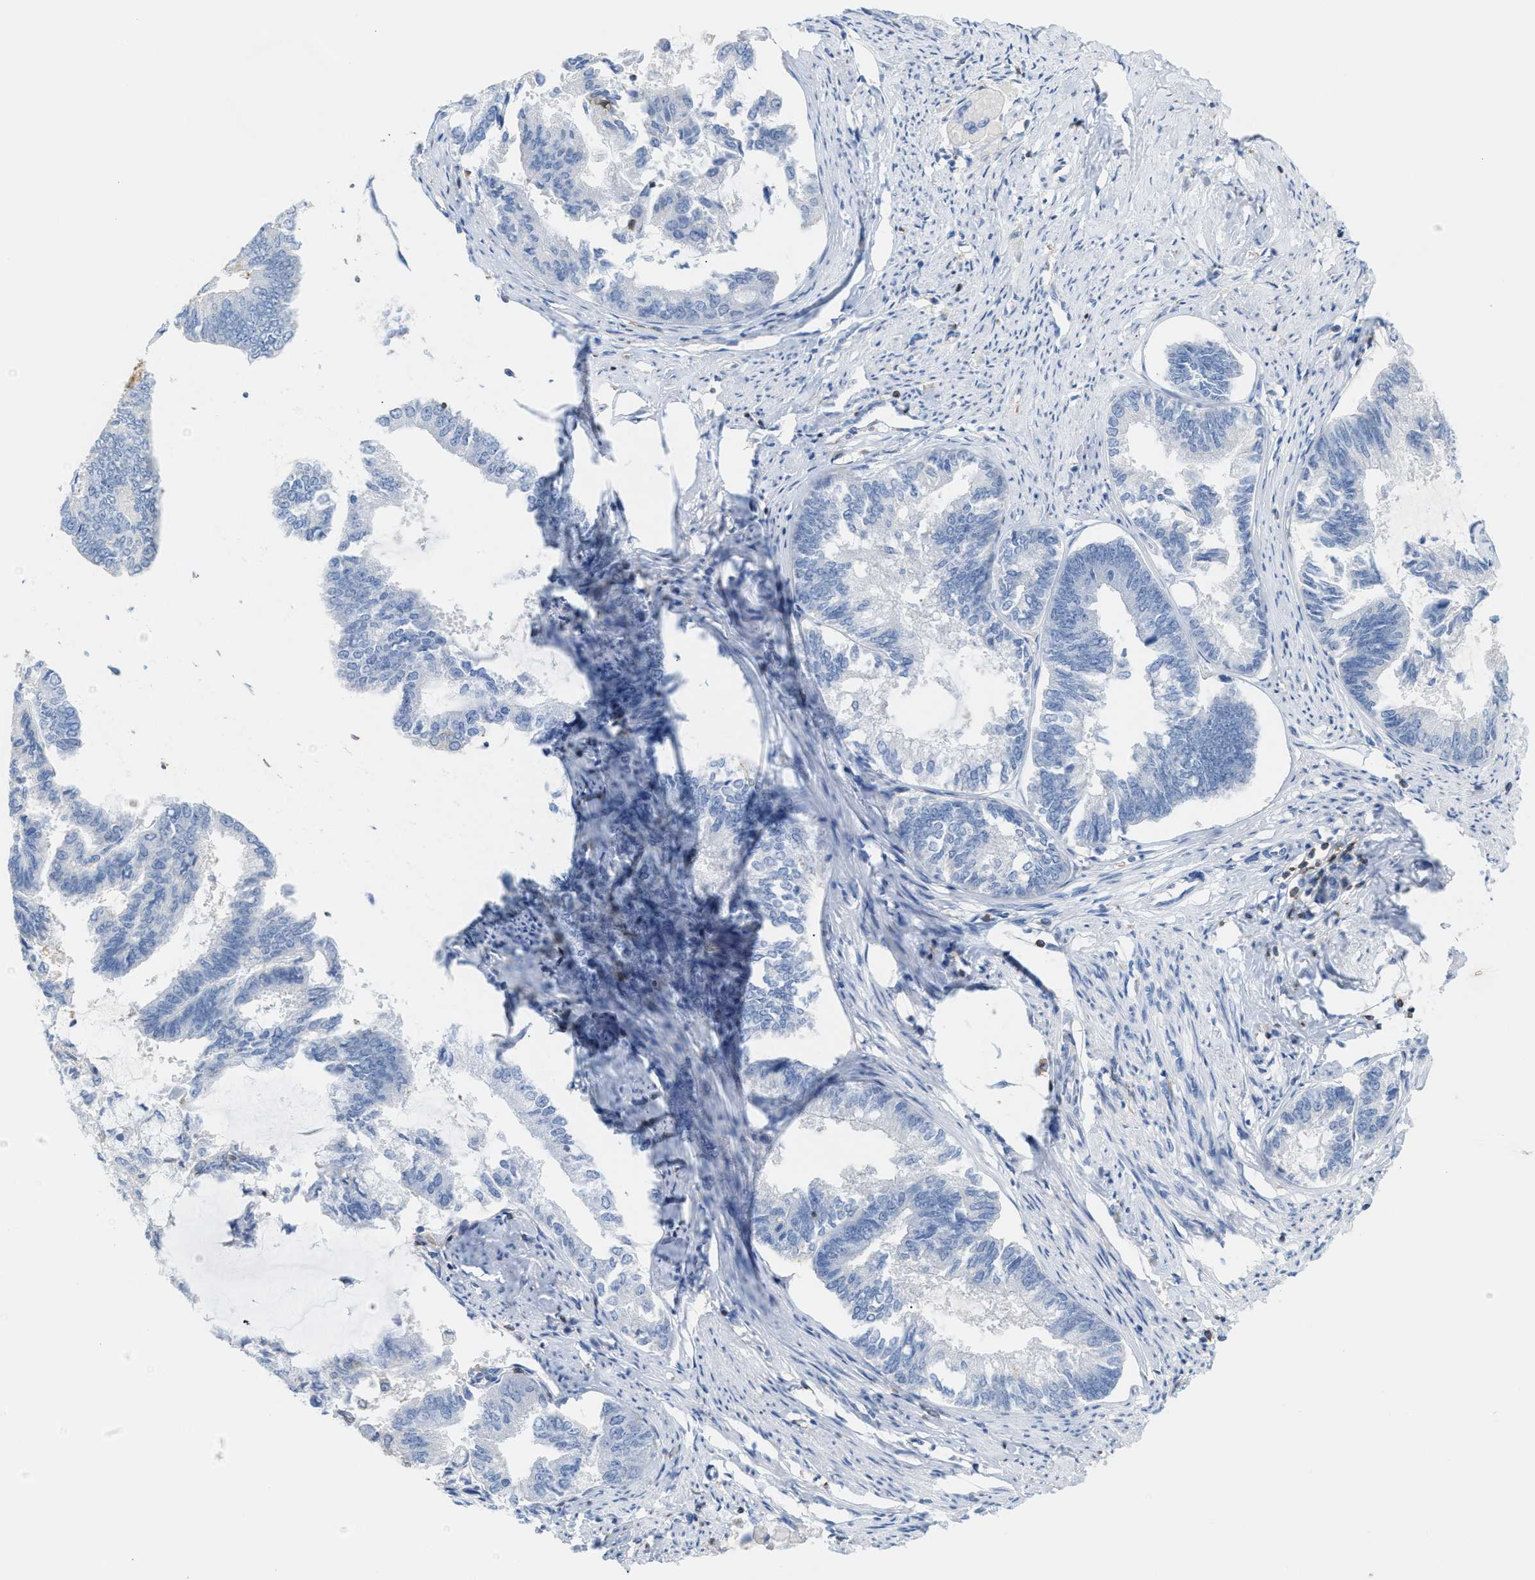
{"staining": {"intensity": "negative", "quantity": "none", "location": "none"}, "tissue": "endometrial cancer", "cell_type": "Tumor cells", "image_type": "cancer", "snomed": [{"axis": "morphology", "description": "Adenocarcinoma, NOS"}, {"axis": "topography", "description": "Endometrium"}], "caption": "A histopathology image of endometrial cancer stained for a protein reveals no brown staining in tumor cells.", "gene": "IL16", "patient": {"sex": "female", "age": 86}}